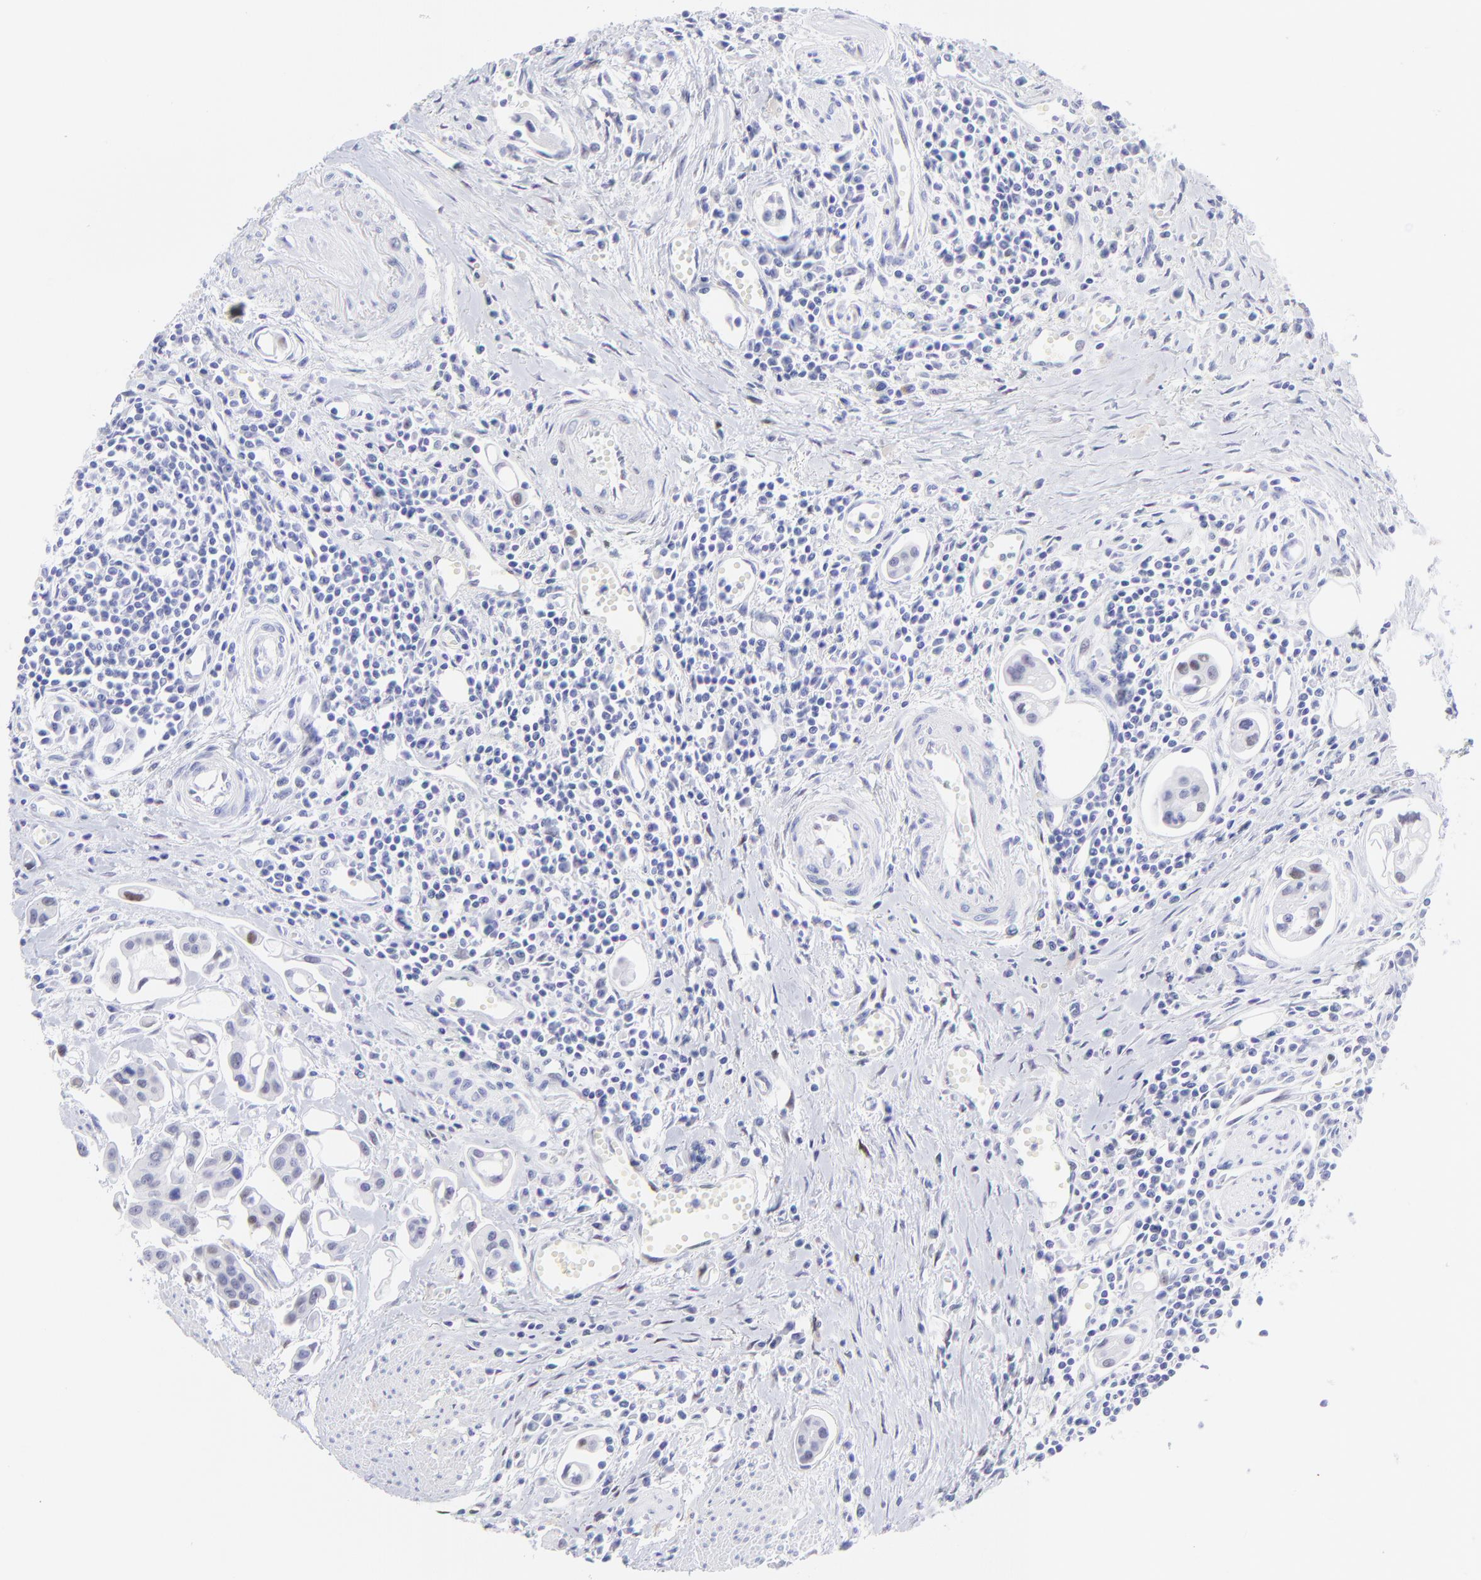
{"staining": {"intensity": "weak", "quantity": "<25%", "location": "nuclear"}, "tissue": "urothelial cancer", "cell_type": "Tumor cells", "image_type": "cancer", "snomed": [{"axis": "morphology", "description": "Urothelial carcinoma, High grade"}, {"axis": "topography", "description": "Urinary bladder"}], "caption": "Tumor cells are negative for brown protein staining in urothelial cancer.", "gene": "KLF4", "patient": {"sex": "male", "age": 66}}